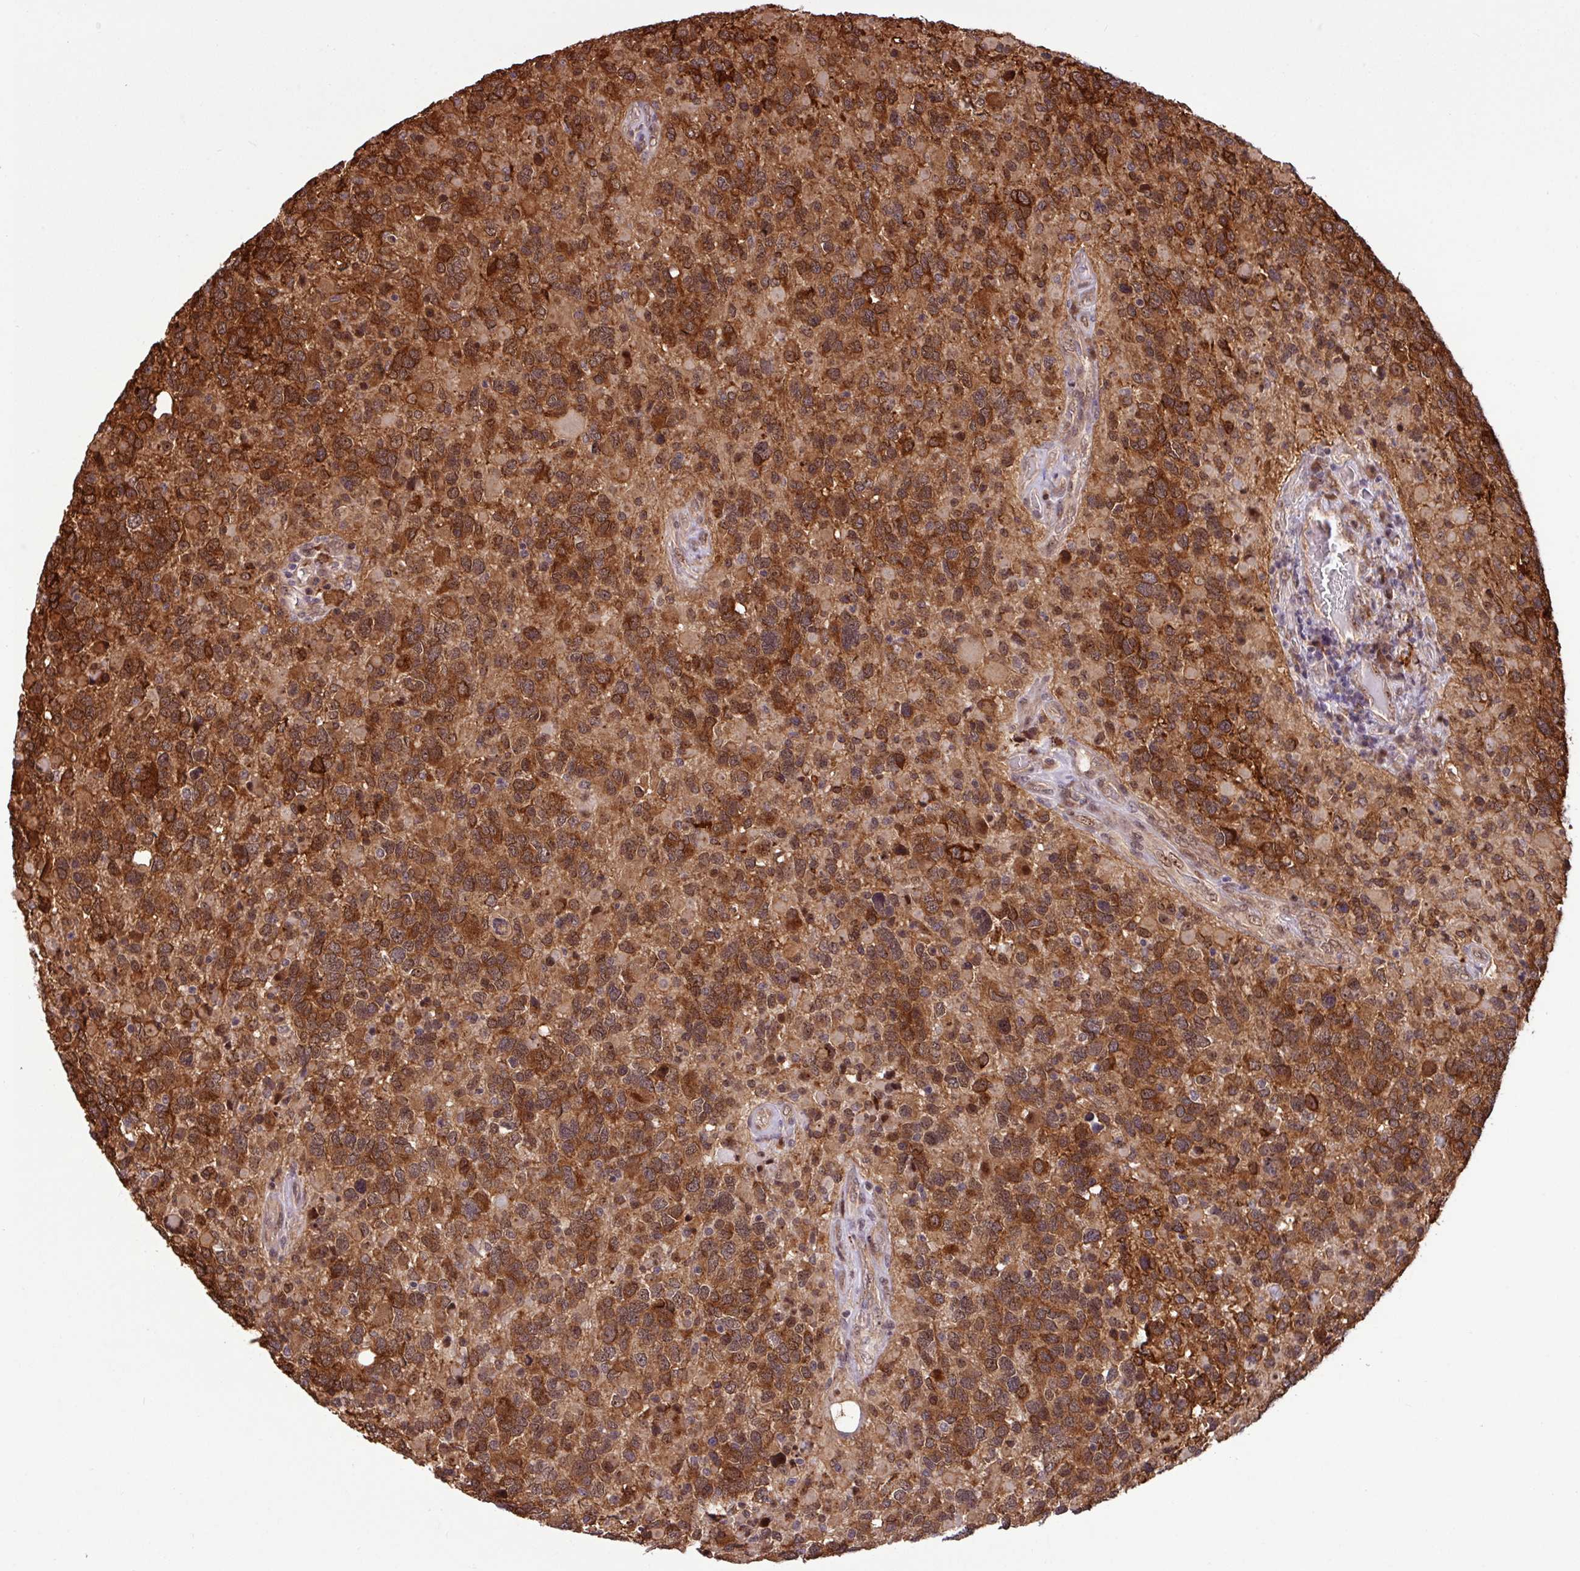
{"staining": {"intensity": "strong", "quantity": ">75%", "location": "cytoplasmic/membranous"}, "tissue": "glioma", "cell_type": "Tumor cells", "image_type": "cancer", "snomed": [{"axis": "morphology", "description": "Glioma, malignant, High grade"}, {"axis": "topography", "description": "Brain"}], "caption": "Protein analysis of malignant high-grade glioma tissue reveals strong cytoplasmic/membranous positivity in about >75% of tumor cells.", "gene": "C7orf50", "patient": {"sex": "female", "age": 40}}